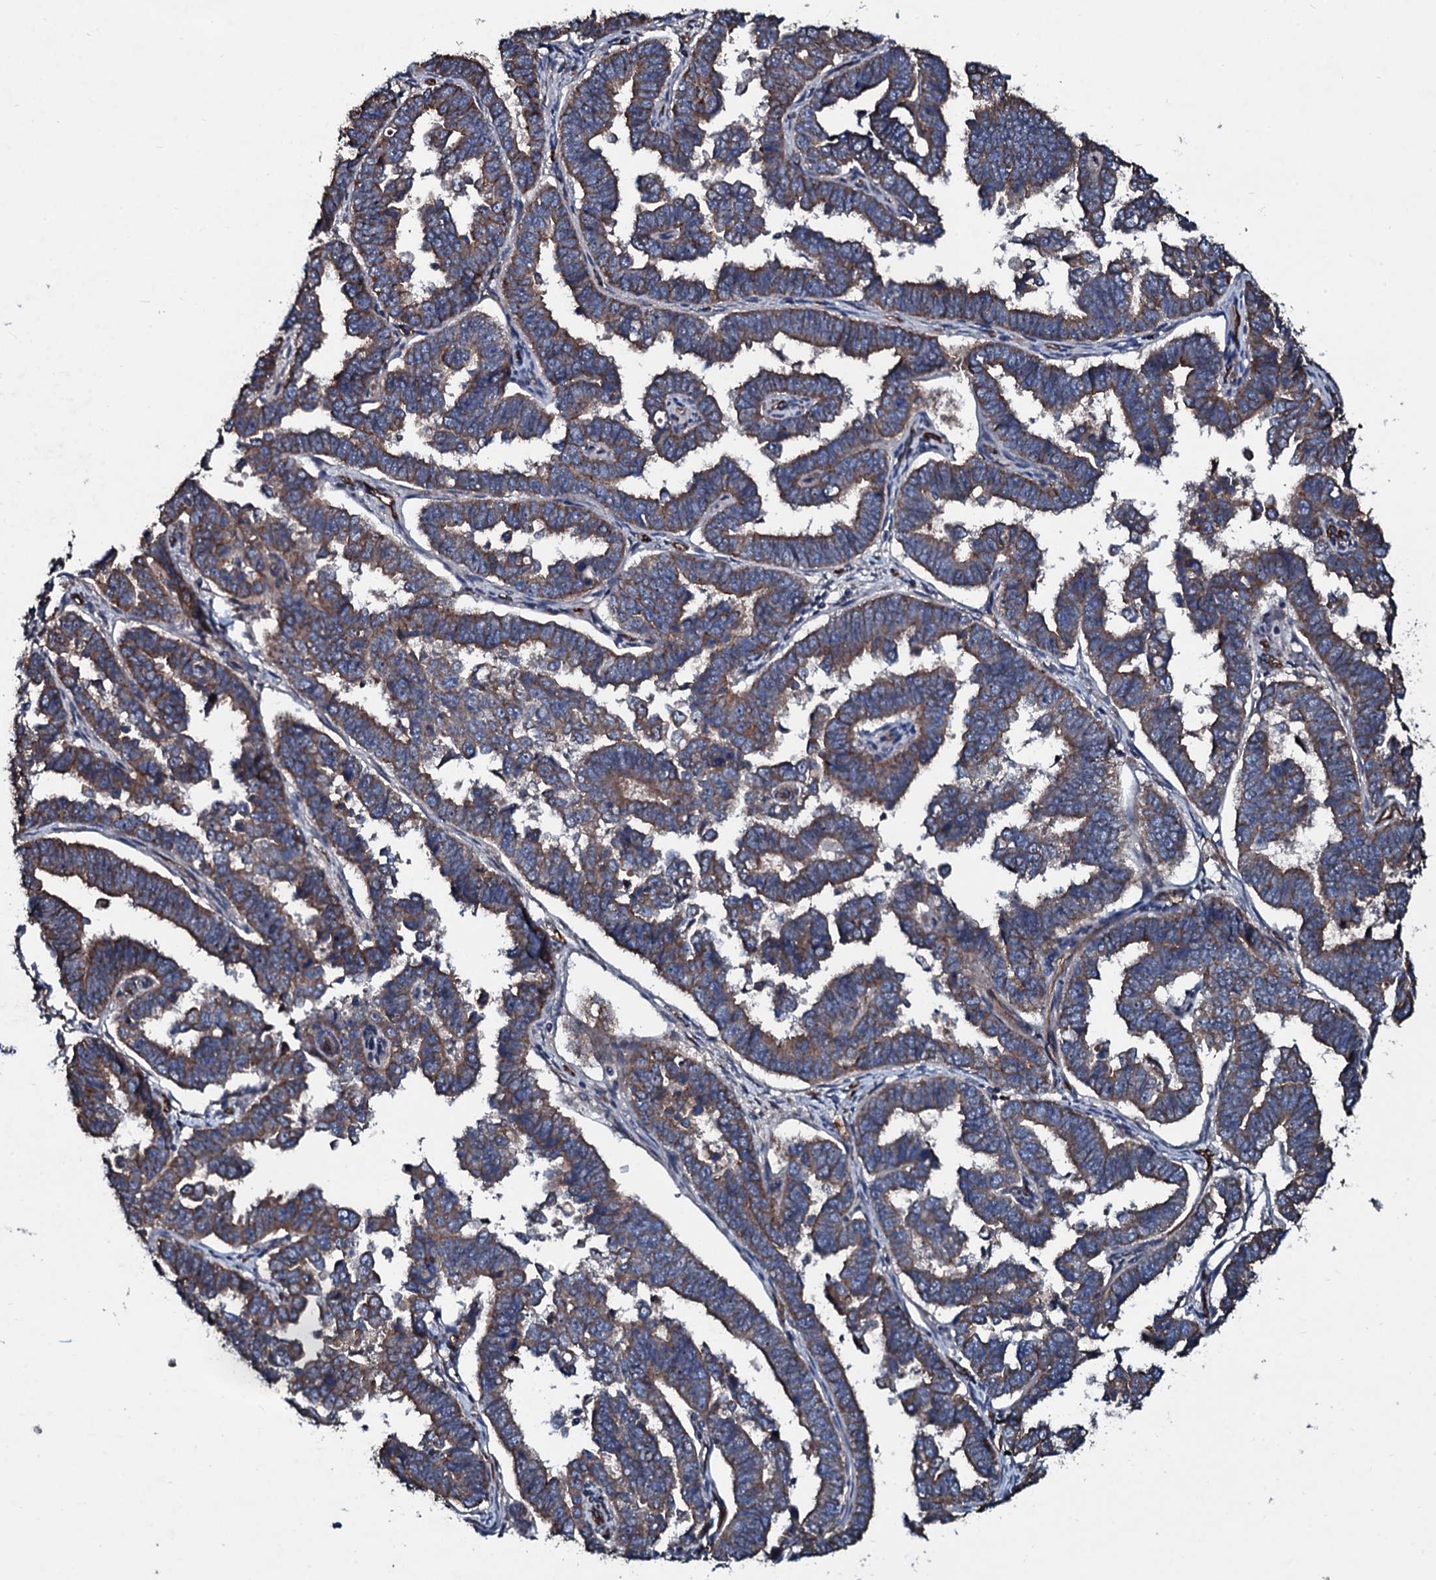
{"staining": {"intensity": "moderate", "quantity": ">75%", "location": "cytoplasmic/membranous"}, "tissue": "endometrial cancer", "cell_type": "Tumor cells", "image_type": "cancer", "snomed": [{"axis": "morphology", "description": "Adenocarcinoma, NOS"}, {"axis": "topography", "description": "Endometrium"}], "caption": "Immunohistochemistry (IHC) image of human endometrial cancer stained for a protein (brown), which reveals medium levels of moderate cytoplasmic/membranous expression in about >75% of tumor cells.", "gene": "DMAC2", "patient": {"sex": "female", "age": 75}}